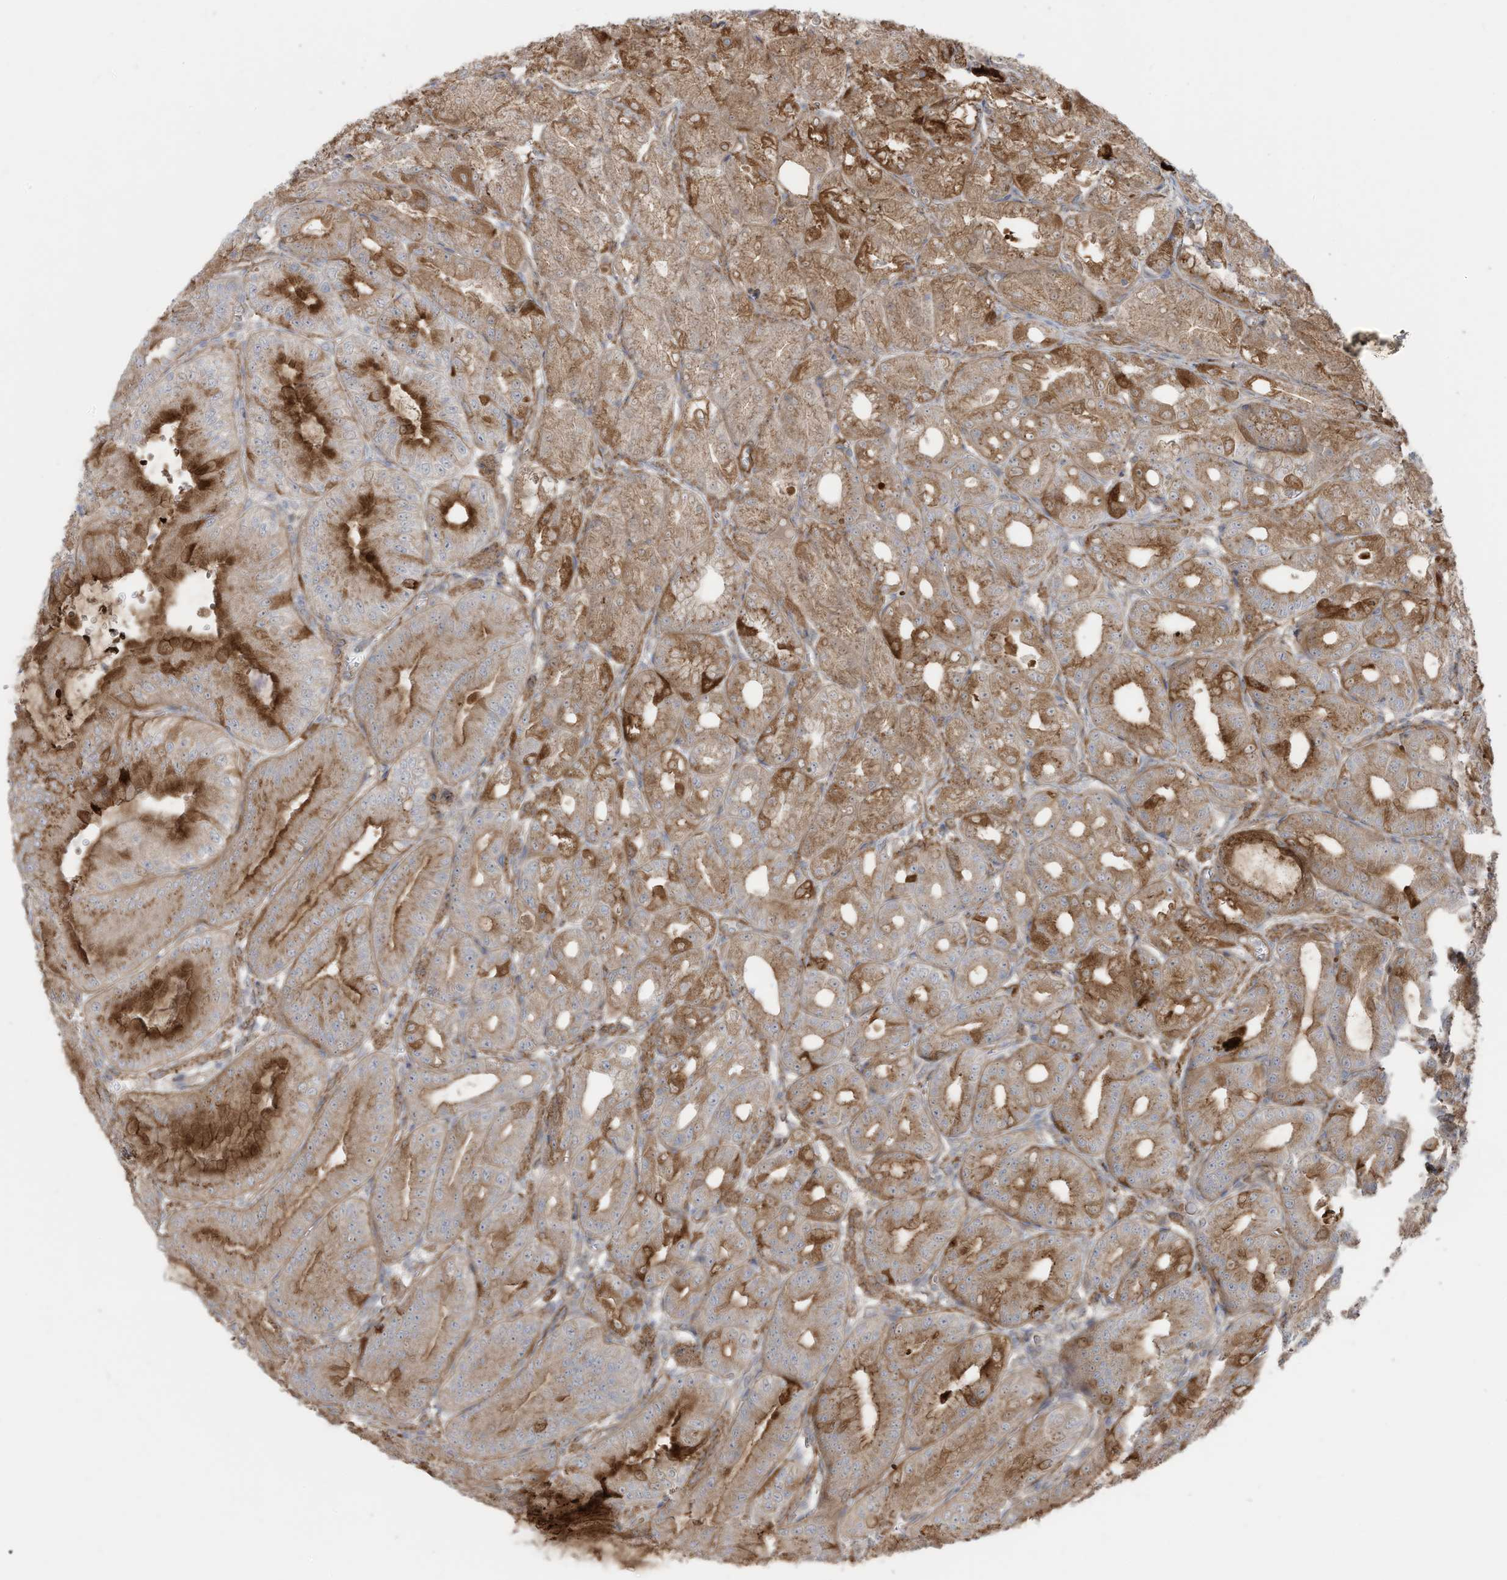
{"staining": {"intensity": "moderate", "quantity": ">75%", "location": "cytoplasmic/membranous"}, "tissue": "stomach", "cell_type": "Glandular cells", "image_type": "normal", "snomed": [{"axis": "morphology", "description": "Normal tissue, NOS"}, {"axis": "topography", "description": "Stomach, lower"}], "caption": "Immunohistochemical staining of benign human stomach reveals medium levels of moderate cytoplasmic/membranous staining in approximately >75% of glandular cells.", "gene": "SLC17A7", "patient": {"sex": "male", "age": 71}}